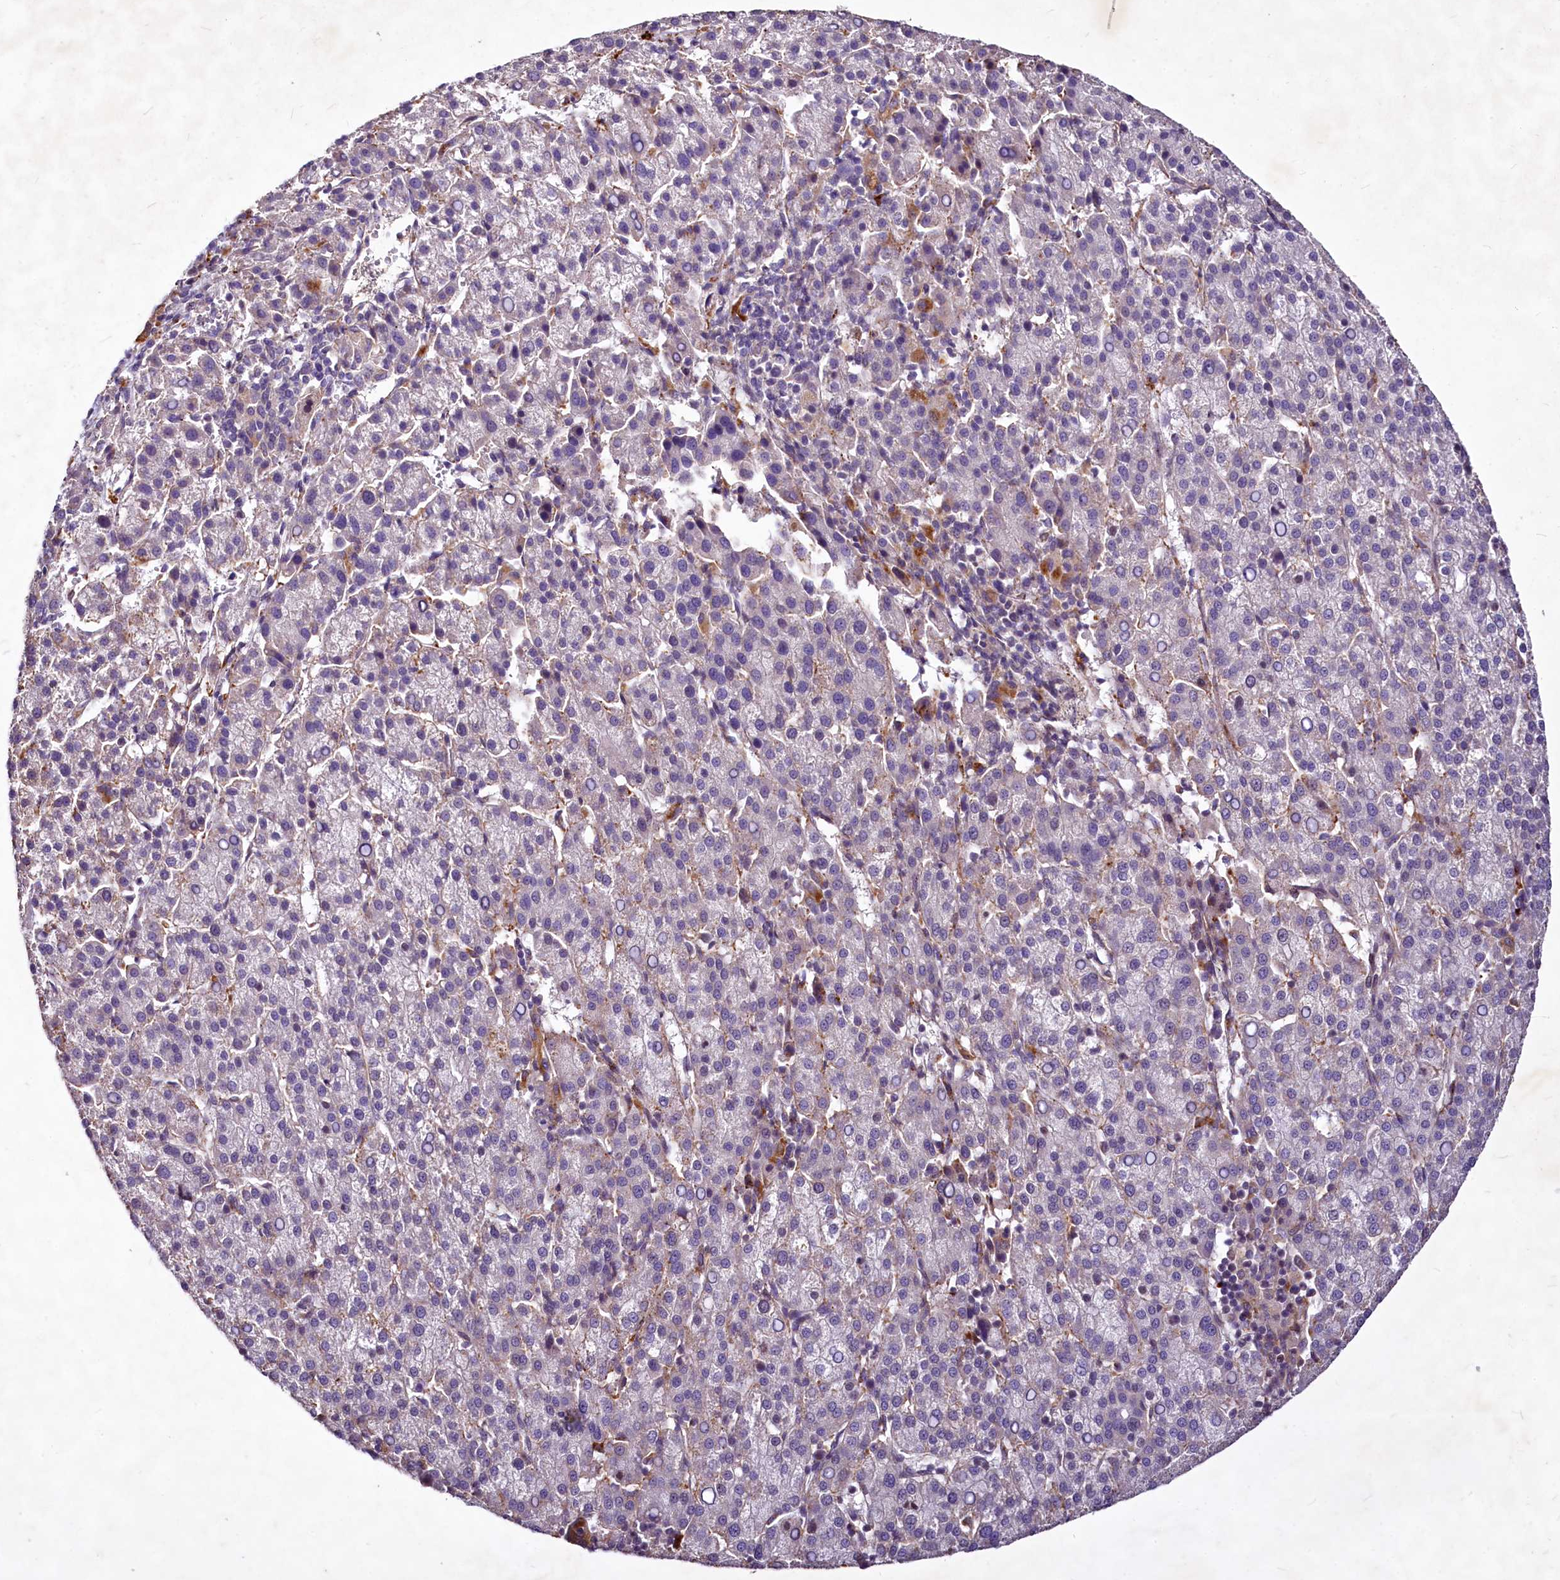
{"staining": {"intensity": "negative", "quantity": "none", "location": "none"}, "tissue": "liver cancer", "cell_type": "Tumor cells", "image_type": "cancer", "snomed": [{"axis": "morphology", "description": "Carcinoma, Hepatocellular, NOS"}, {"axis": "topography", "description": "Liver"}], "caption": "The photomicrograph exhibits no staining of tumor cells in hepatocellular carcinoma (liver).", "gene": "C11orf86", "patient": {"sex": "female", "age": 58}}